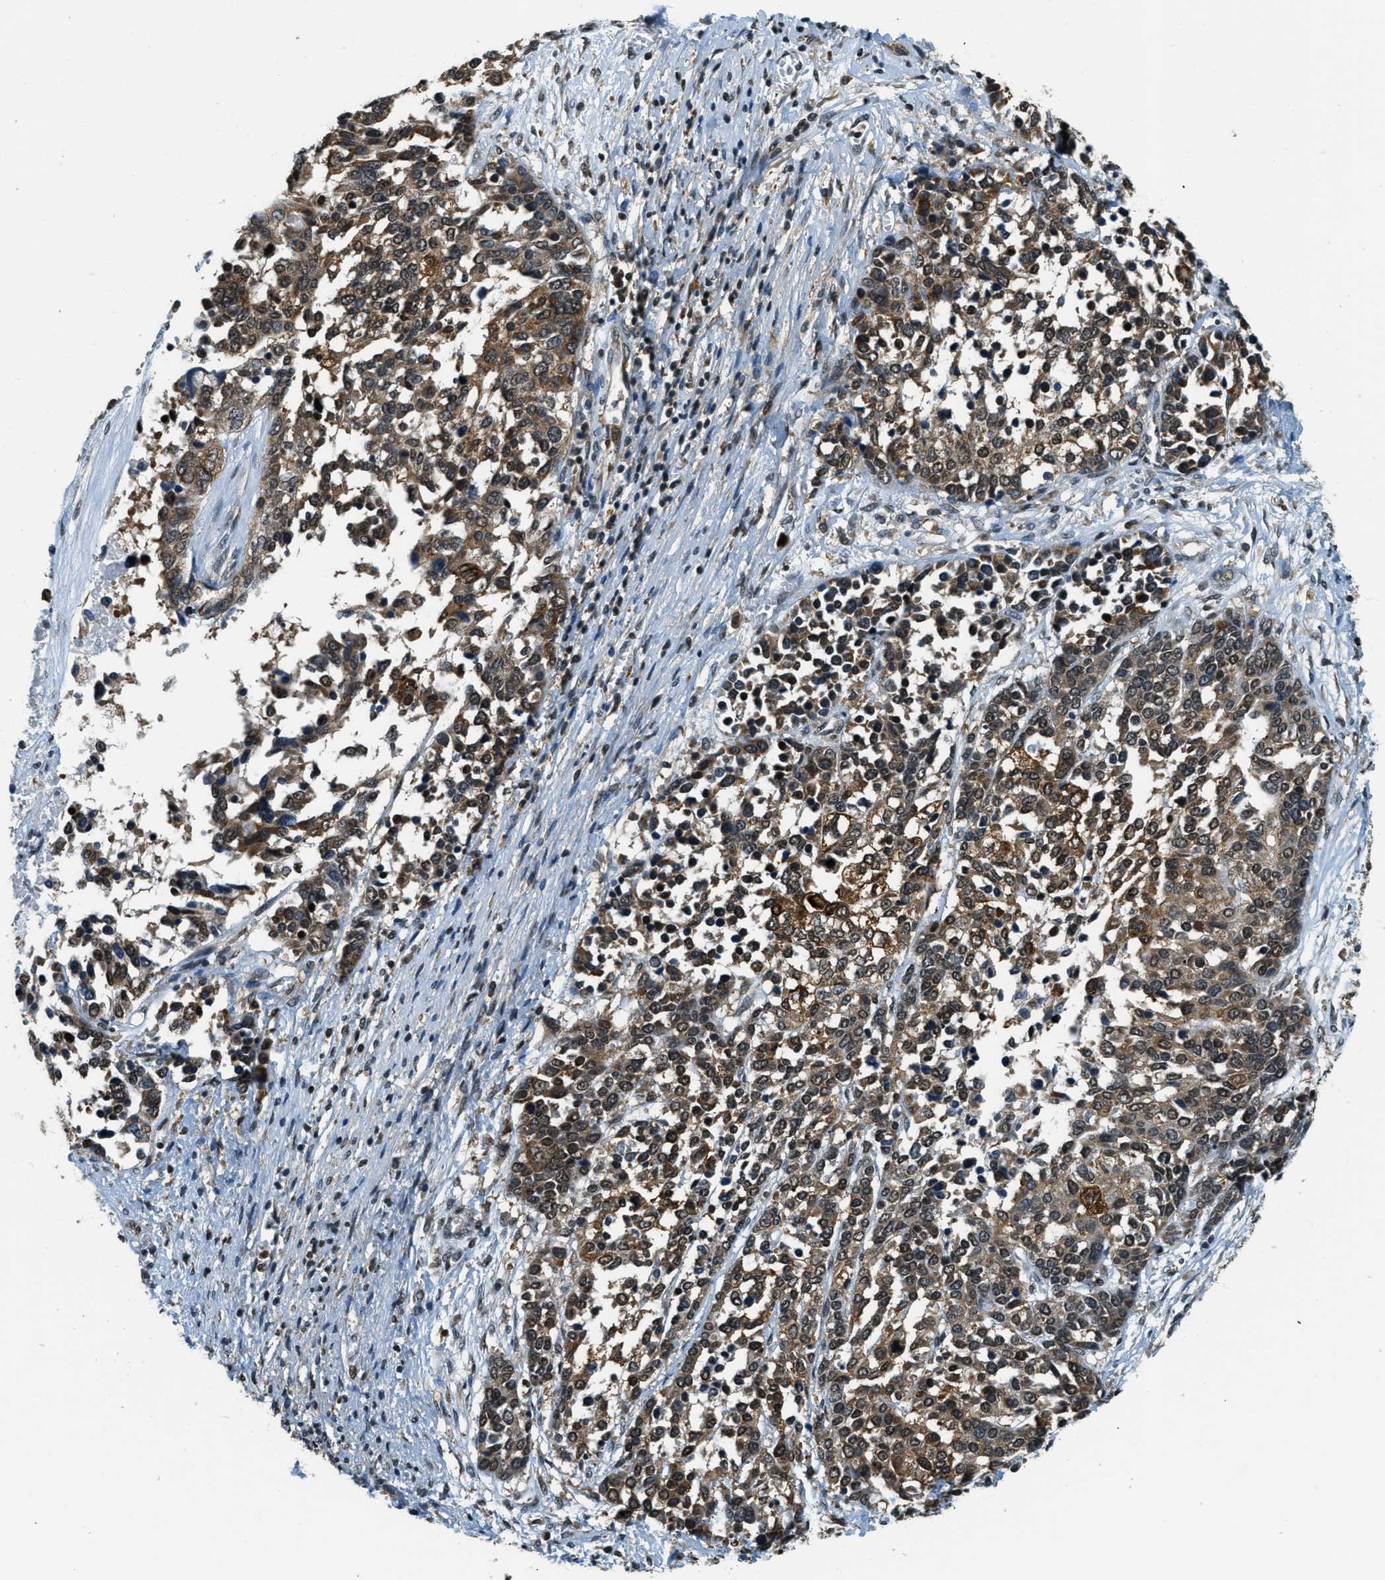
{"staining": {"intensity": "moderate", "quantity": ">75%", "location": "cytoplasmic/membranous,nuclear"}, "tissue": "ovarian cancer", "cell_type": "Tumor cells", "image_type": "cancer", "snomed": [{"axis": "morphology", "description": "Cystadenocarcinoma, serous, NOS"}, {"axis": "topography", "description": "Ovary"}], "caption": "Brown immunohistochemical staining in ovarian cancer displays moderate cytoplasmic/membranous and nuclear expression in about >75% of tumor cells.", "gene": "RAB11FIP1", "patient": {"sex": "female", "age": 44}}